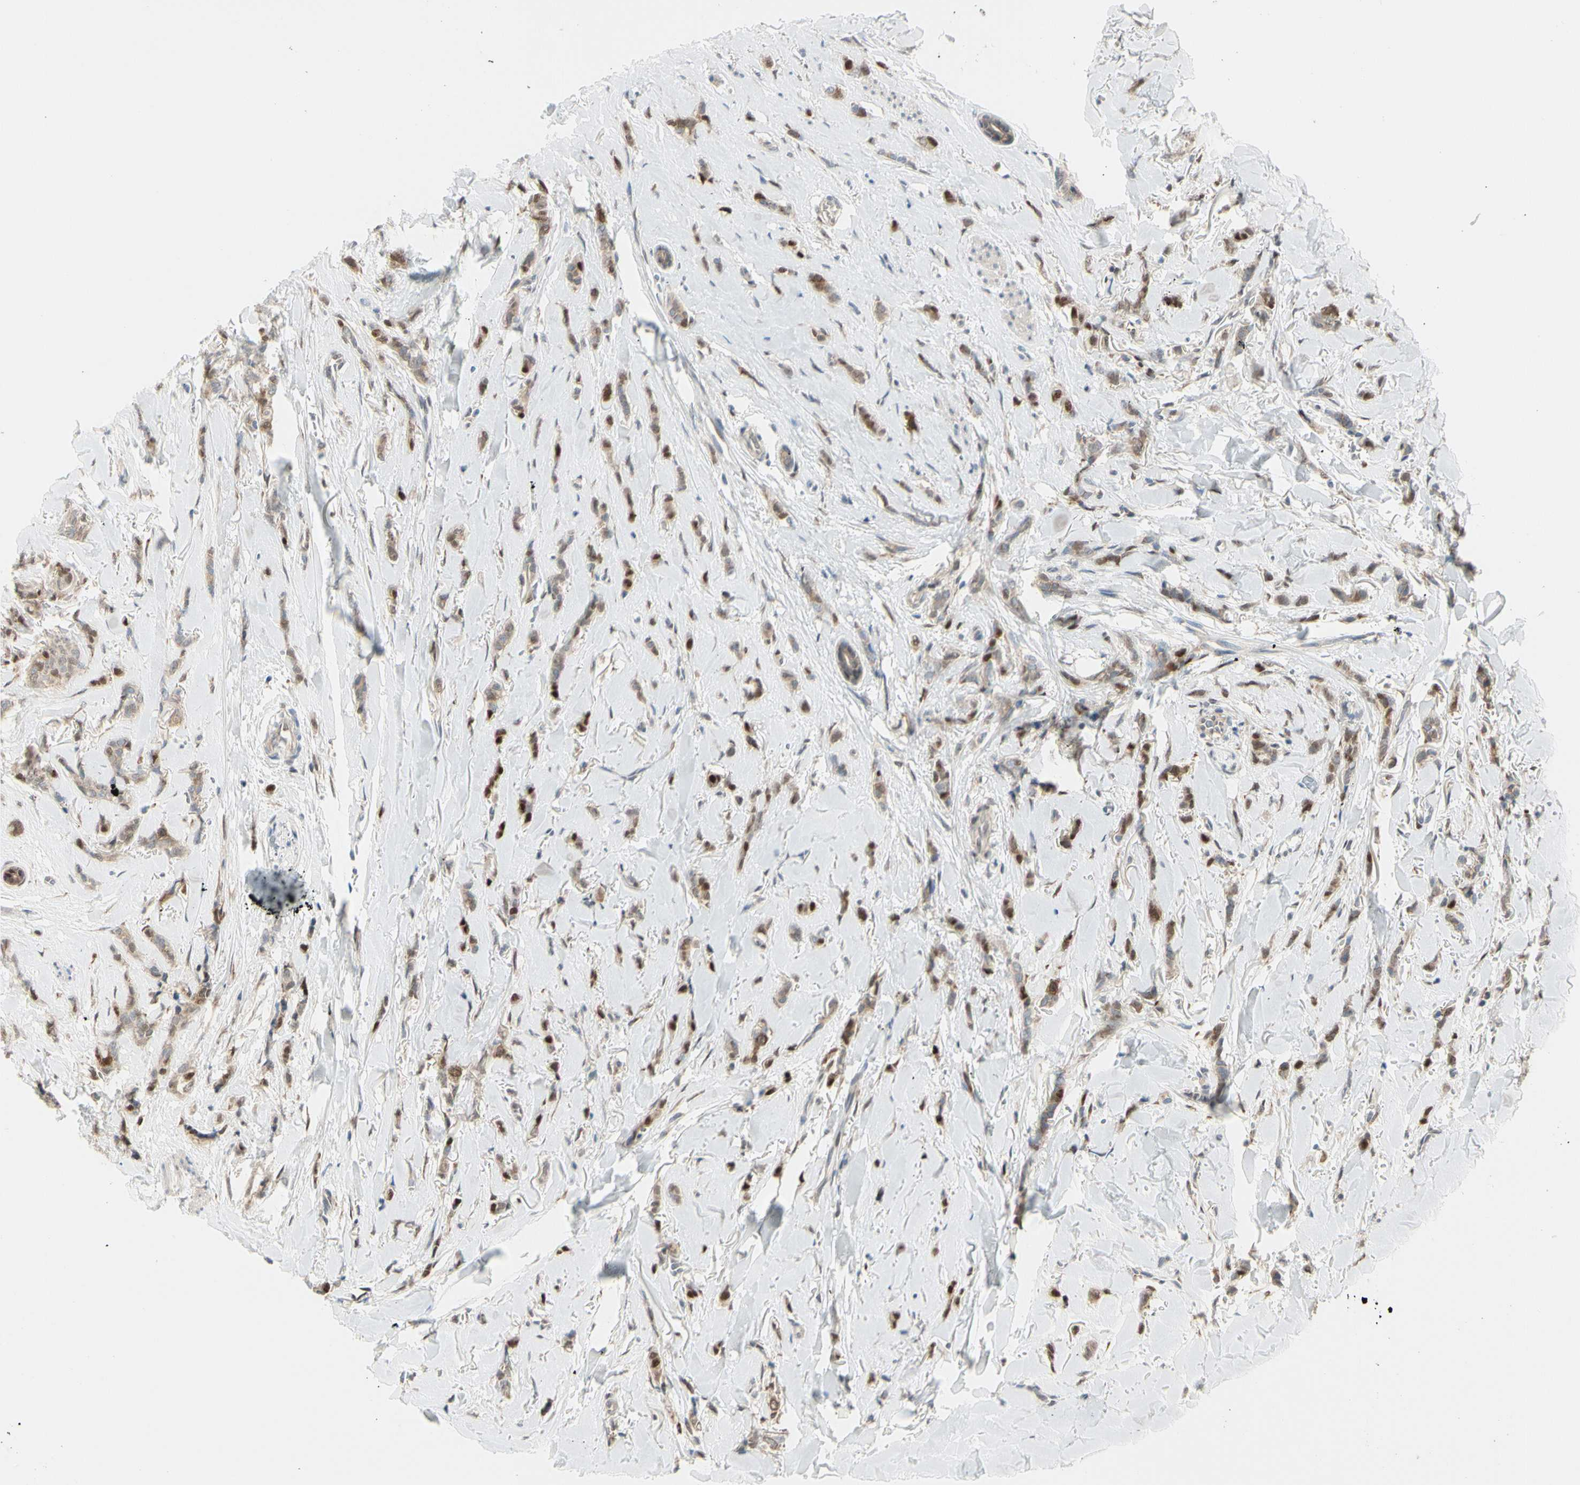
{"staining": {"intensity": "weak", "quantity": ">75%", "location": "cytoplasmic/membranous"}, "tissue": "breast cancer", "cell_type": "Tumor cells", "image_type": "cancer", "snomed": [{"axis": "morphology", "description": "Lobular carcinoma"}, {"axis": "topography", "description": "Skin"}, {"axis": "topography", "description": "Breast"}], "caption": "The image reveals a brown stain indicating the presence of a protein in the cytoplasmic/membranous of tumor cells in breast cancer (lobular carcinoma).", "gene": "PTTG1", "patient": {"sex": "female", "age": 46}}